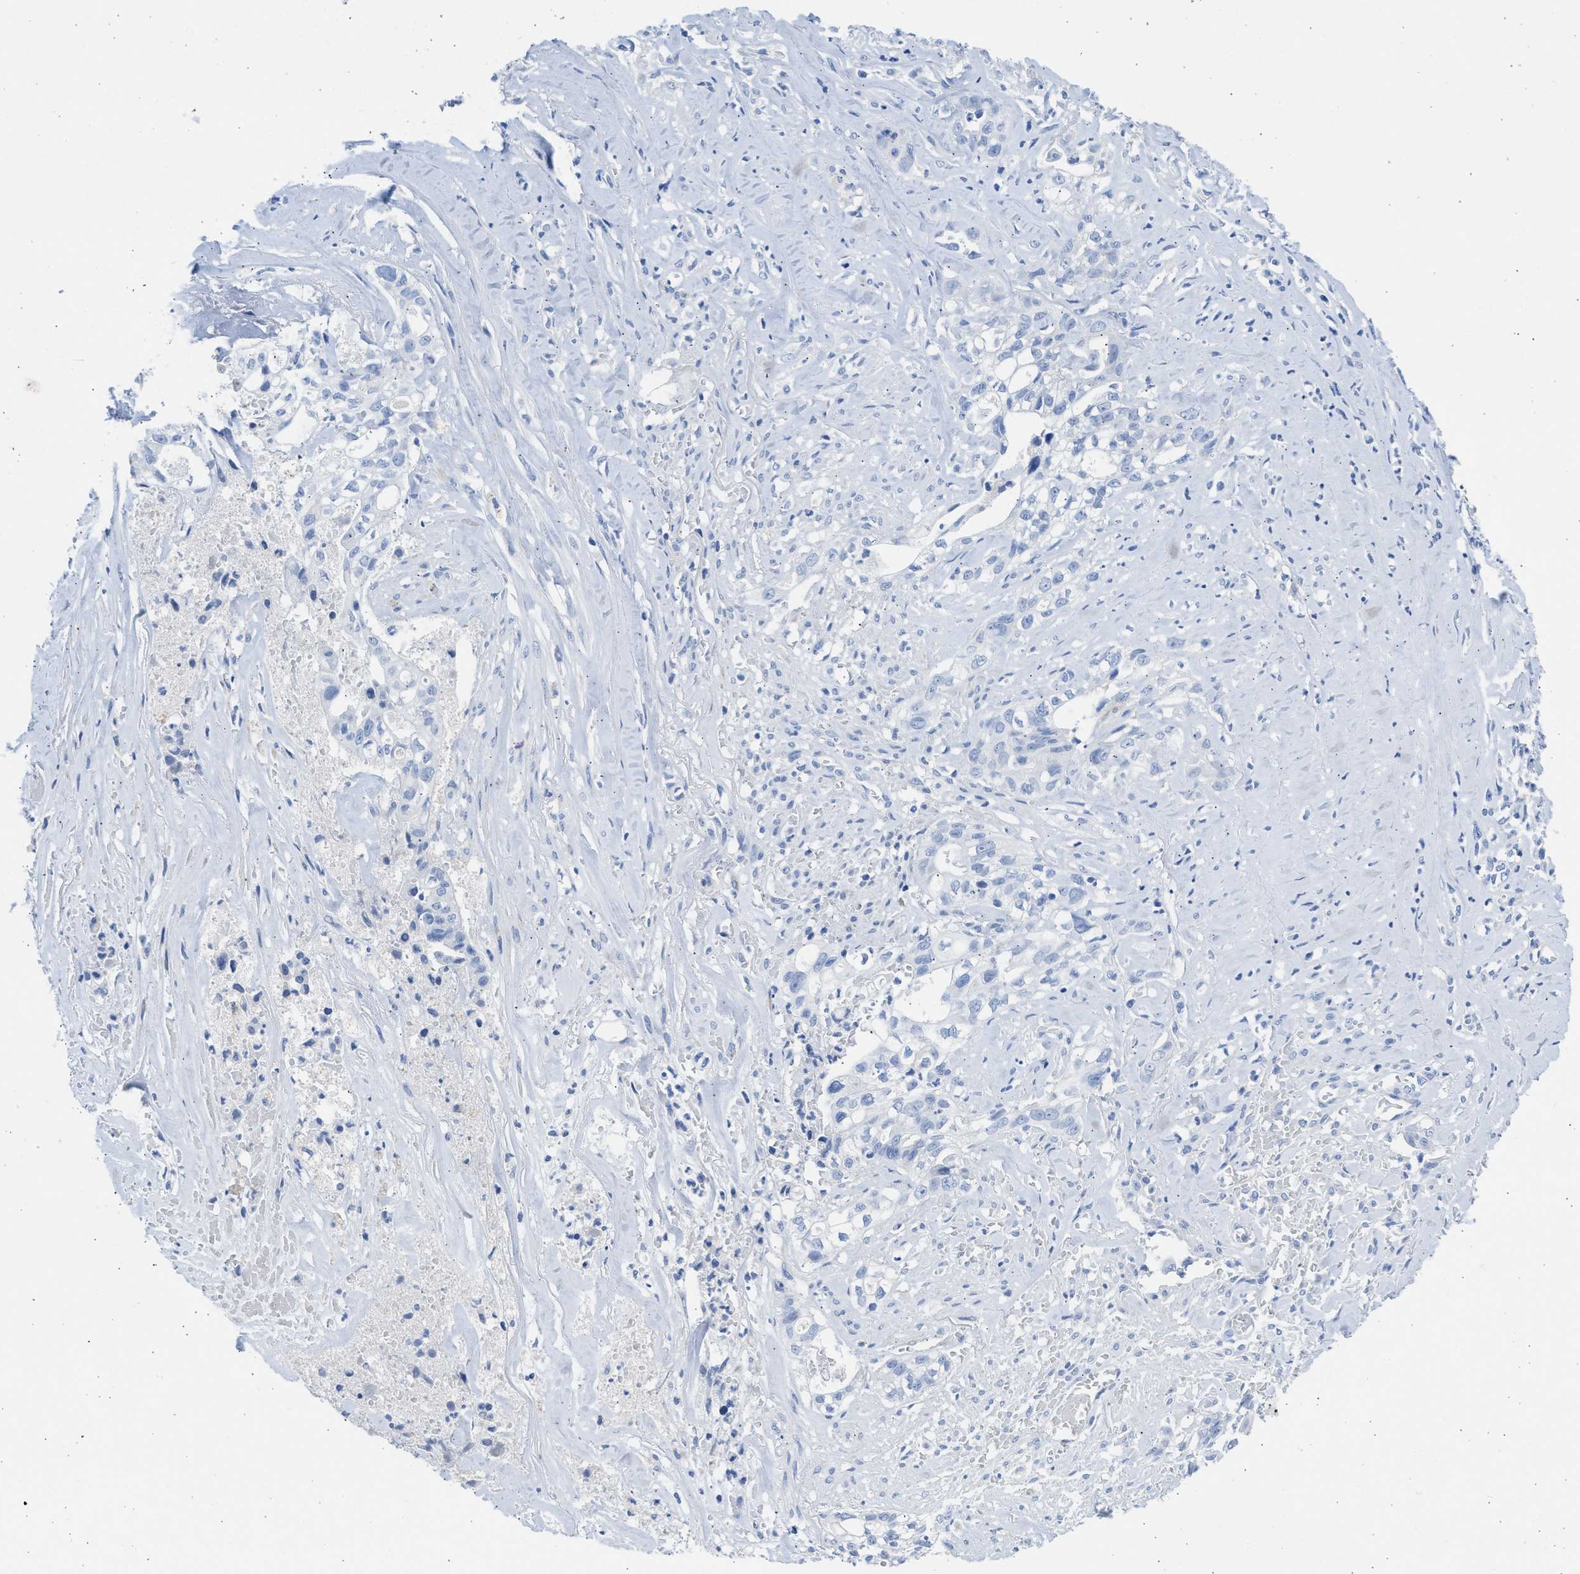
{"staining": {"intensity": "negative", "quantity": "none", "location": "none"}, "tissue": "liver cancer", "cell_type": "Tumor cells", "image_type": "cancer", "snomed": [{"axis": "morphology", "description": "Cholangiocarcinoma"}, {"axis": "topography", "description": "Liver"}], "caption": "Image shows no protein positivity in tumor cells of liver cancer tissue.", "gene": "SPATA3", "patient": {"sex": "female", "age": 70}}